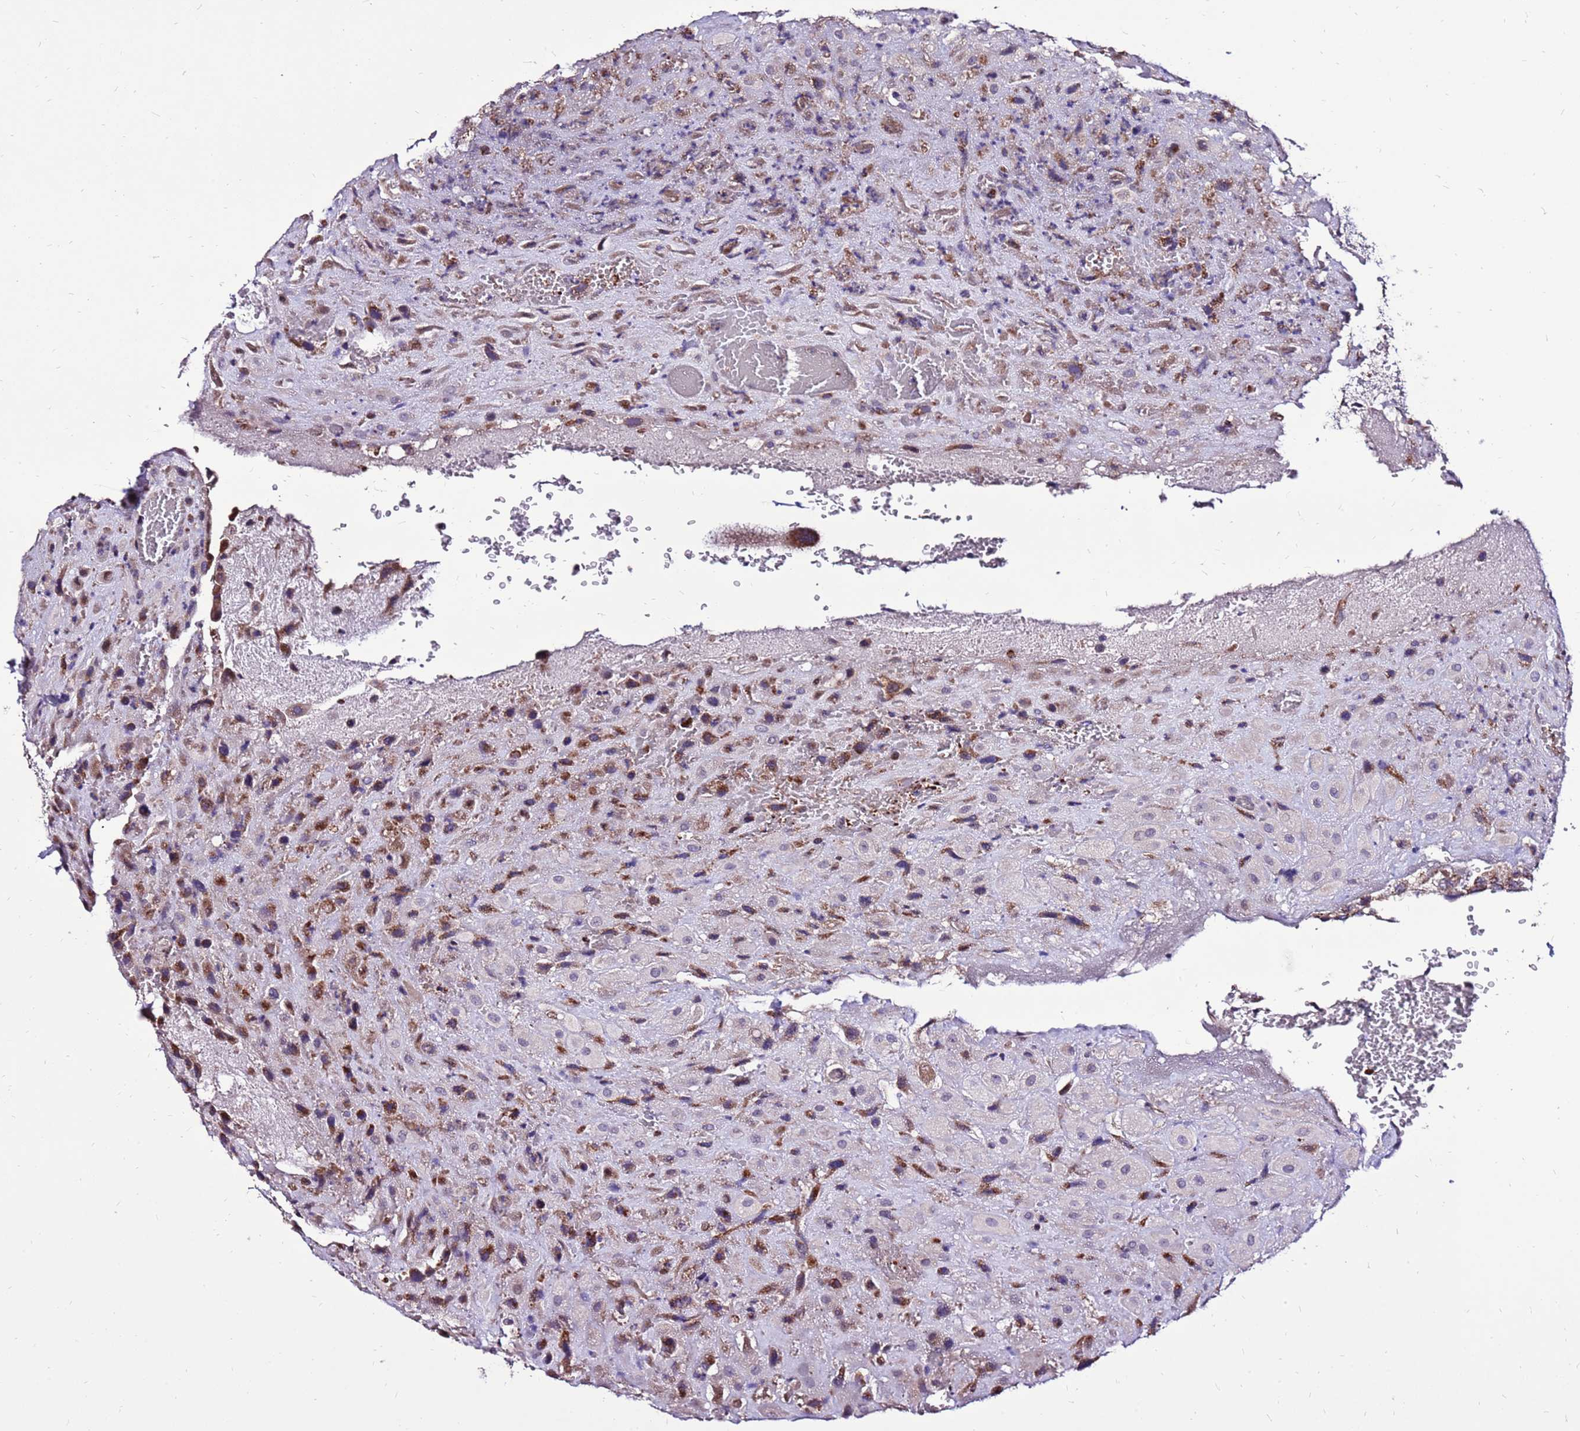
{"staining": {"intensity": "moderate", "quantity": "25%-75%", "location": "cytoplasmic/membranous"}, "tissue": "placenta", "cell_type": "Decidual cells", "image_type": "normal", "snomed": [{"axis": "morphology", "description": "Normal tissue, NOS"}, {"axis": "topography", "description": "Placenta"}], "caption": "This photomicrograph displays immunohistochemistry staining of unremarkable placenta, with medium moderate cytoplasmic/membranous expression in about 25%-75% of decidual cells.", "gene": "SPSB3", "patient": {"sex": "female", "age": 35}}